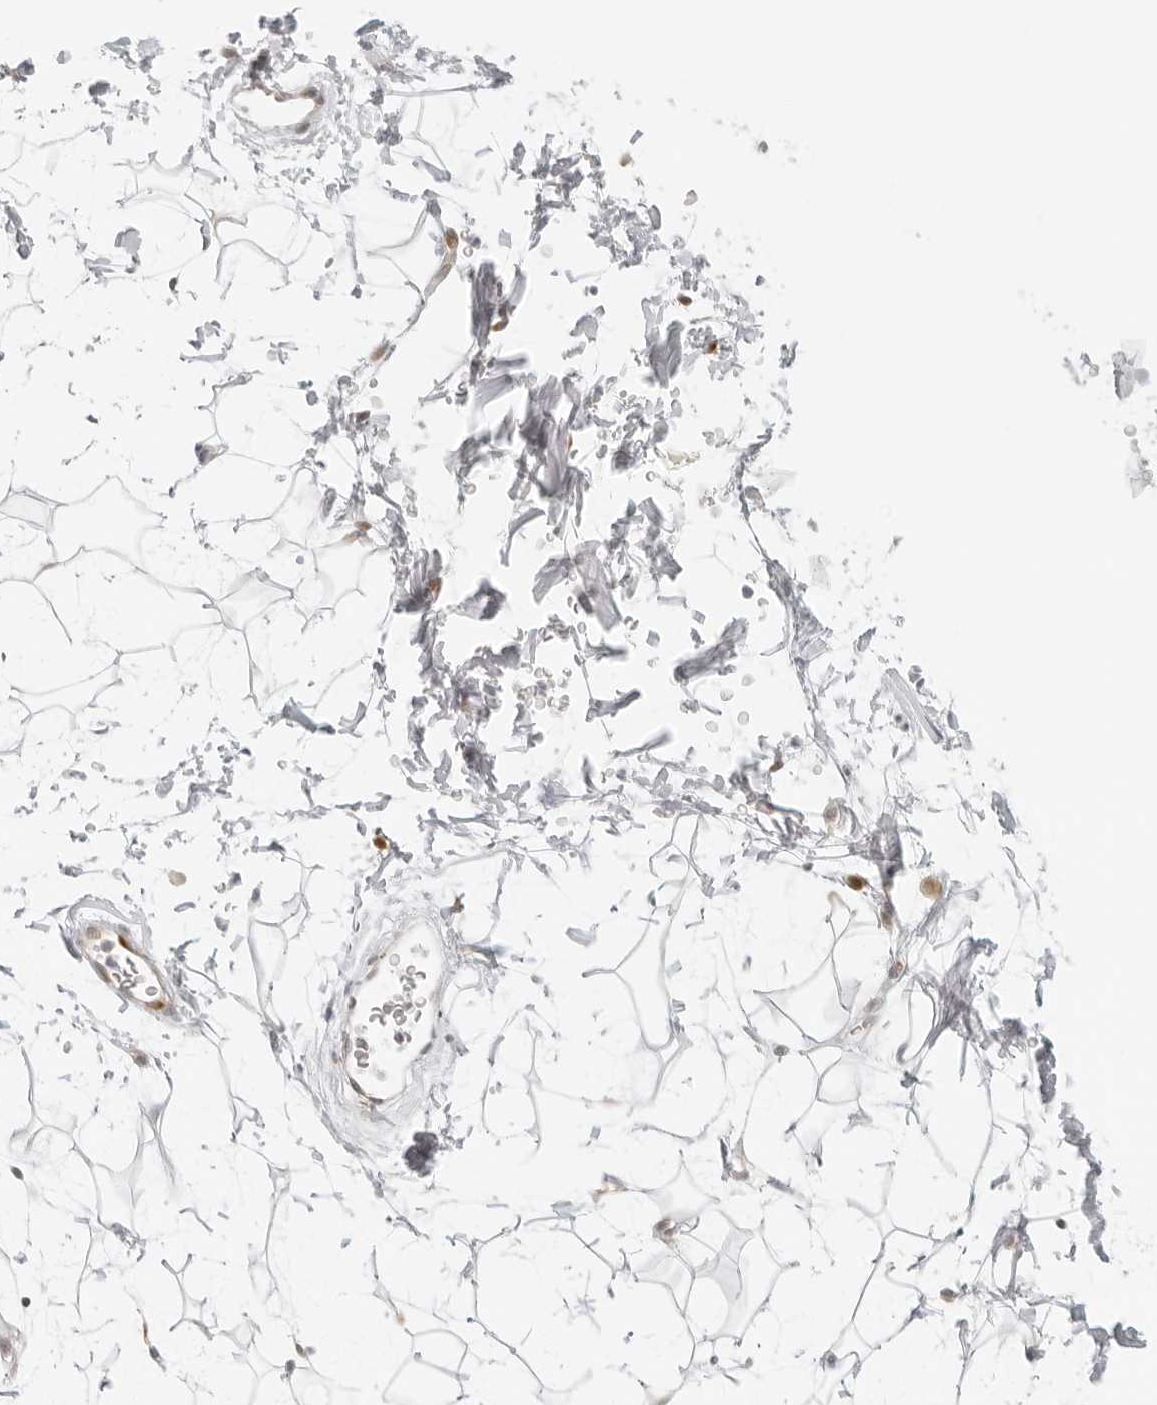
{"staining": {"intensity": "weak", "quantity": "25%-75%", "location": "nuclear"}, "tissue": "adipose tissue", "cell_type": "Adipocytes", "image_type": "normal", "snomed": [{"axis": "morphology", "description": "Normal tissue, NOS"}, {"axis": "topography", "description": "Soft tissue"}], "caption": "Adipose tissue stained with DAB (3,3'-diaminobenzidine) IHC shows low levels of weak nuclear expression in approximately 25%-75% of adipocytes.", "gene": "EIF4G1", "patient": {"sex": "male", "age": 72}}